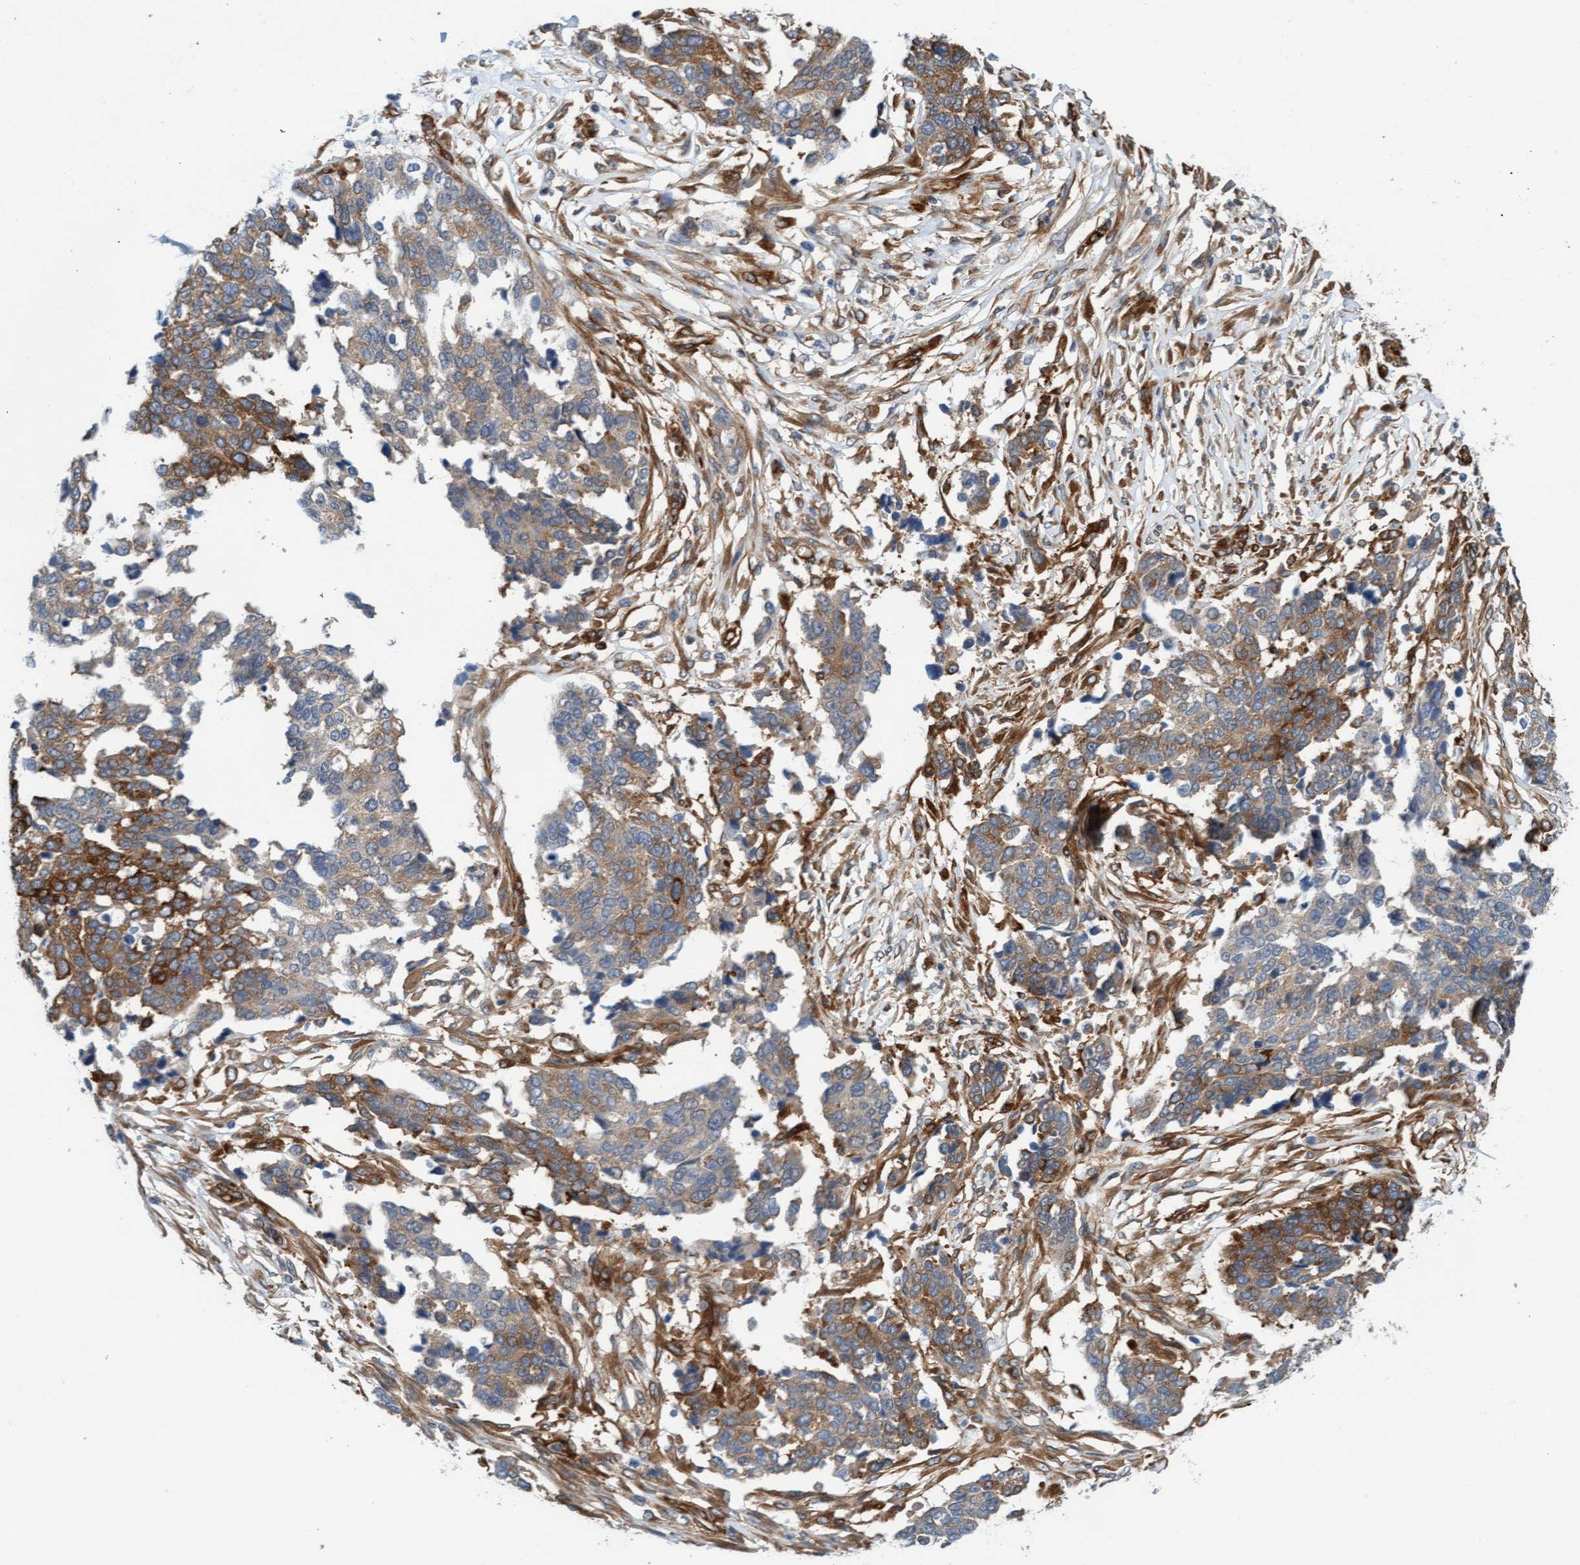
{"staining": {"intensity": "moderate", "quantity": ">75%", "location": "cytoplasmic/membranous"}, "tissue": "ovarian cancer", "cell_type": "Tumor cells", "image_type": "cancer", "snomed": [{"axis": "morphology", "description": "Cystadenocarcinoma, serous, NOS"}, {"axis": "topography", "description": "Ovary"}], "caption": "Ovarian serous cystadenocarcinoma stained for a protein displays moderate cytoplasmic/membranous positivity in tumor cells.", "gene": "FMNL3", "patient": {"sex": "female", "age": 44}}